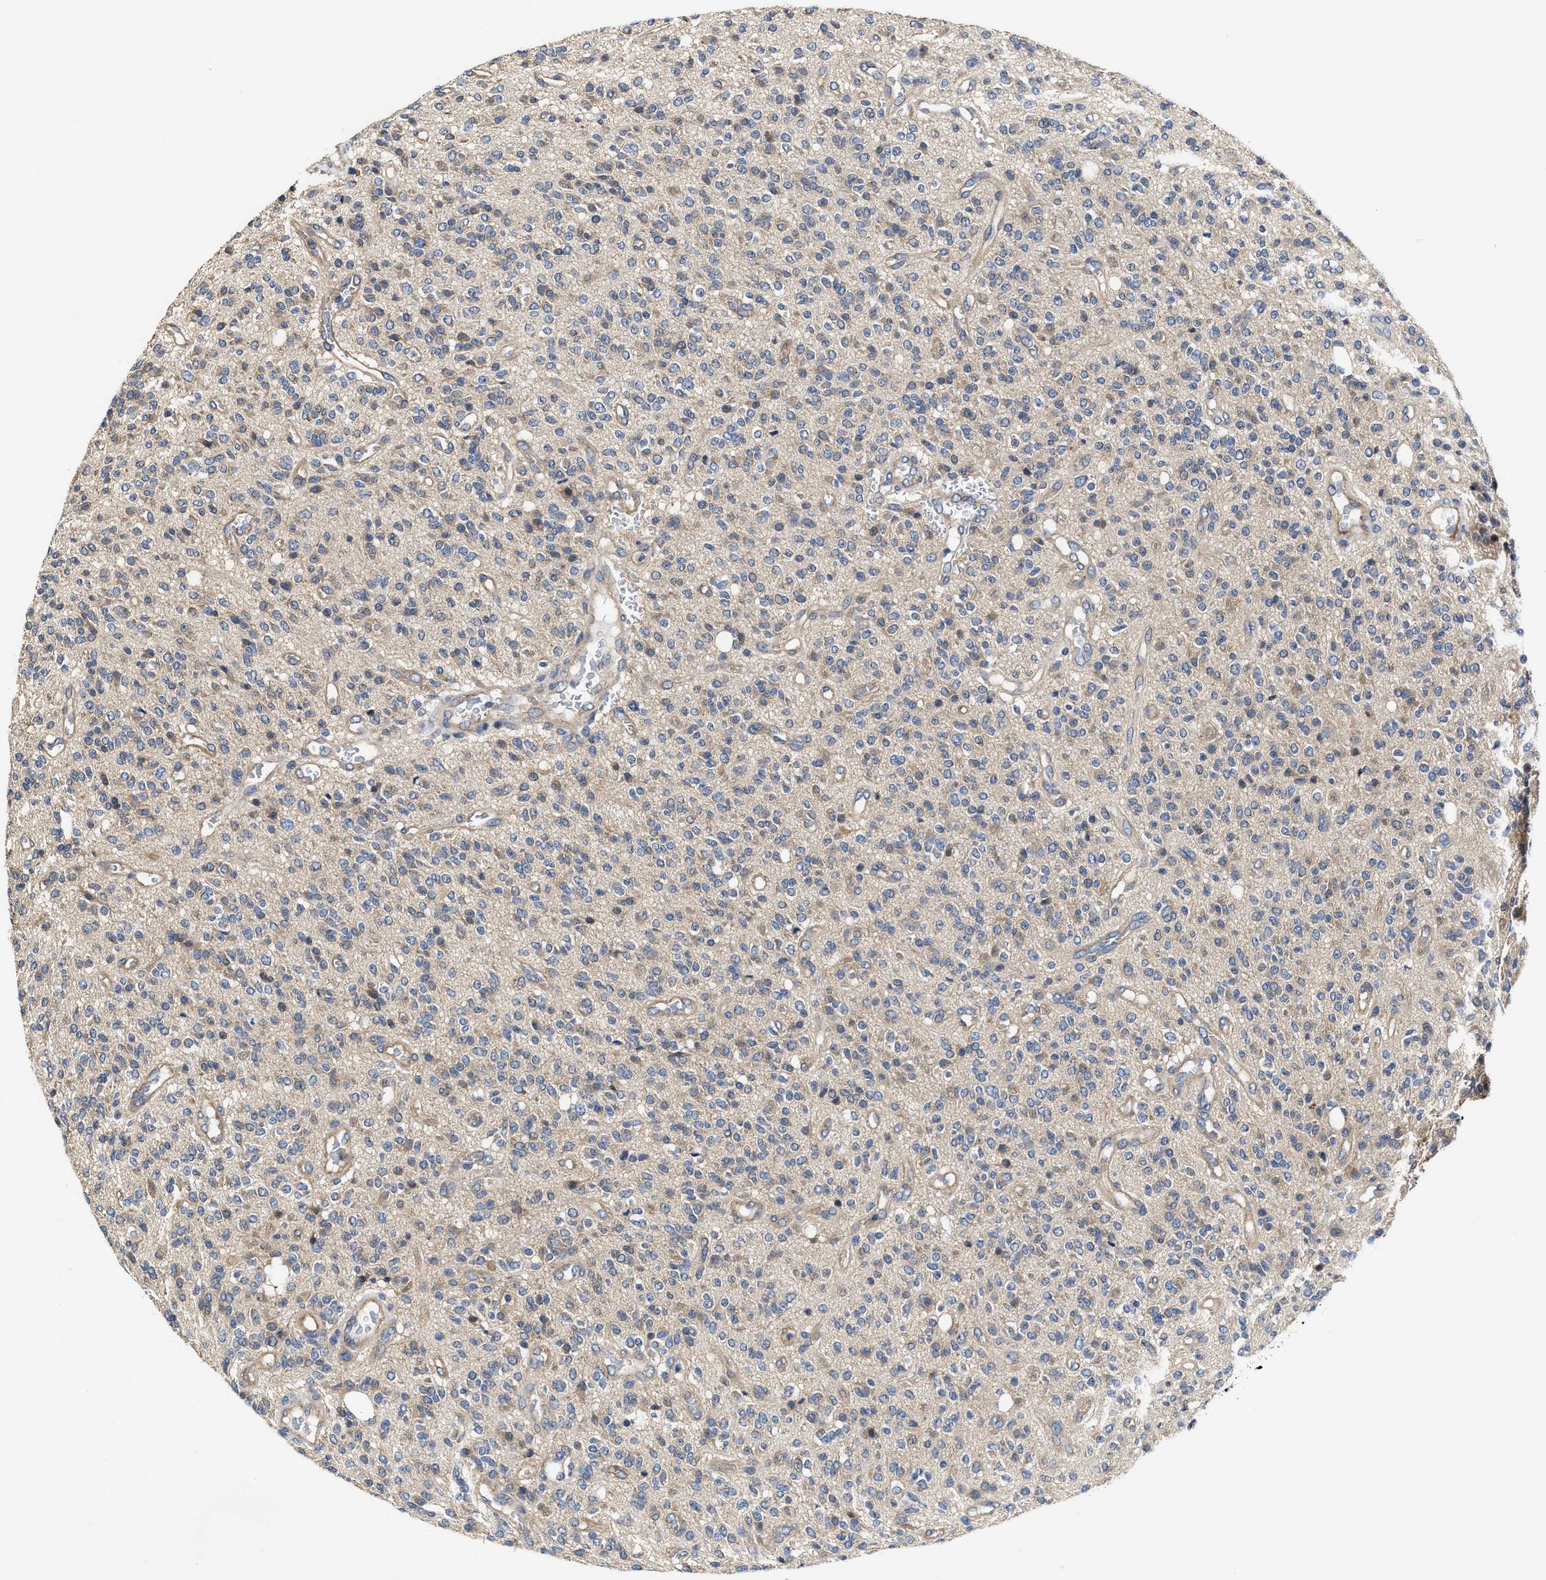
{"staining": {"intensity": "moderate", "quantity": "<25%", "location": "cytoplasmic/membranous"}, "tissue": "glioma", "cell_type": "Tumor cells", "image_type": "cancer", "snomed": [{"axis": "morphology", "description": "Glioma, malignant, High grade"}, {"axis": "topography", "description": "Brain"}], "caption": "This is a photomicrograph of immunohistochemistry (IHC) staining of glioma, which shows moderate positivity in the cytoplasmic/membranous of tumor cells.", "gene": "TRAF6", "patient": {"sex": "male", "age": 34}}